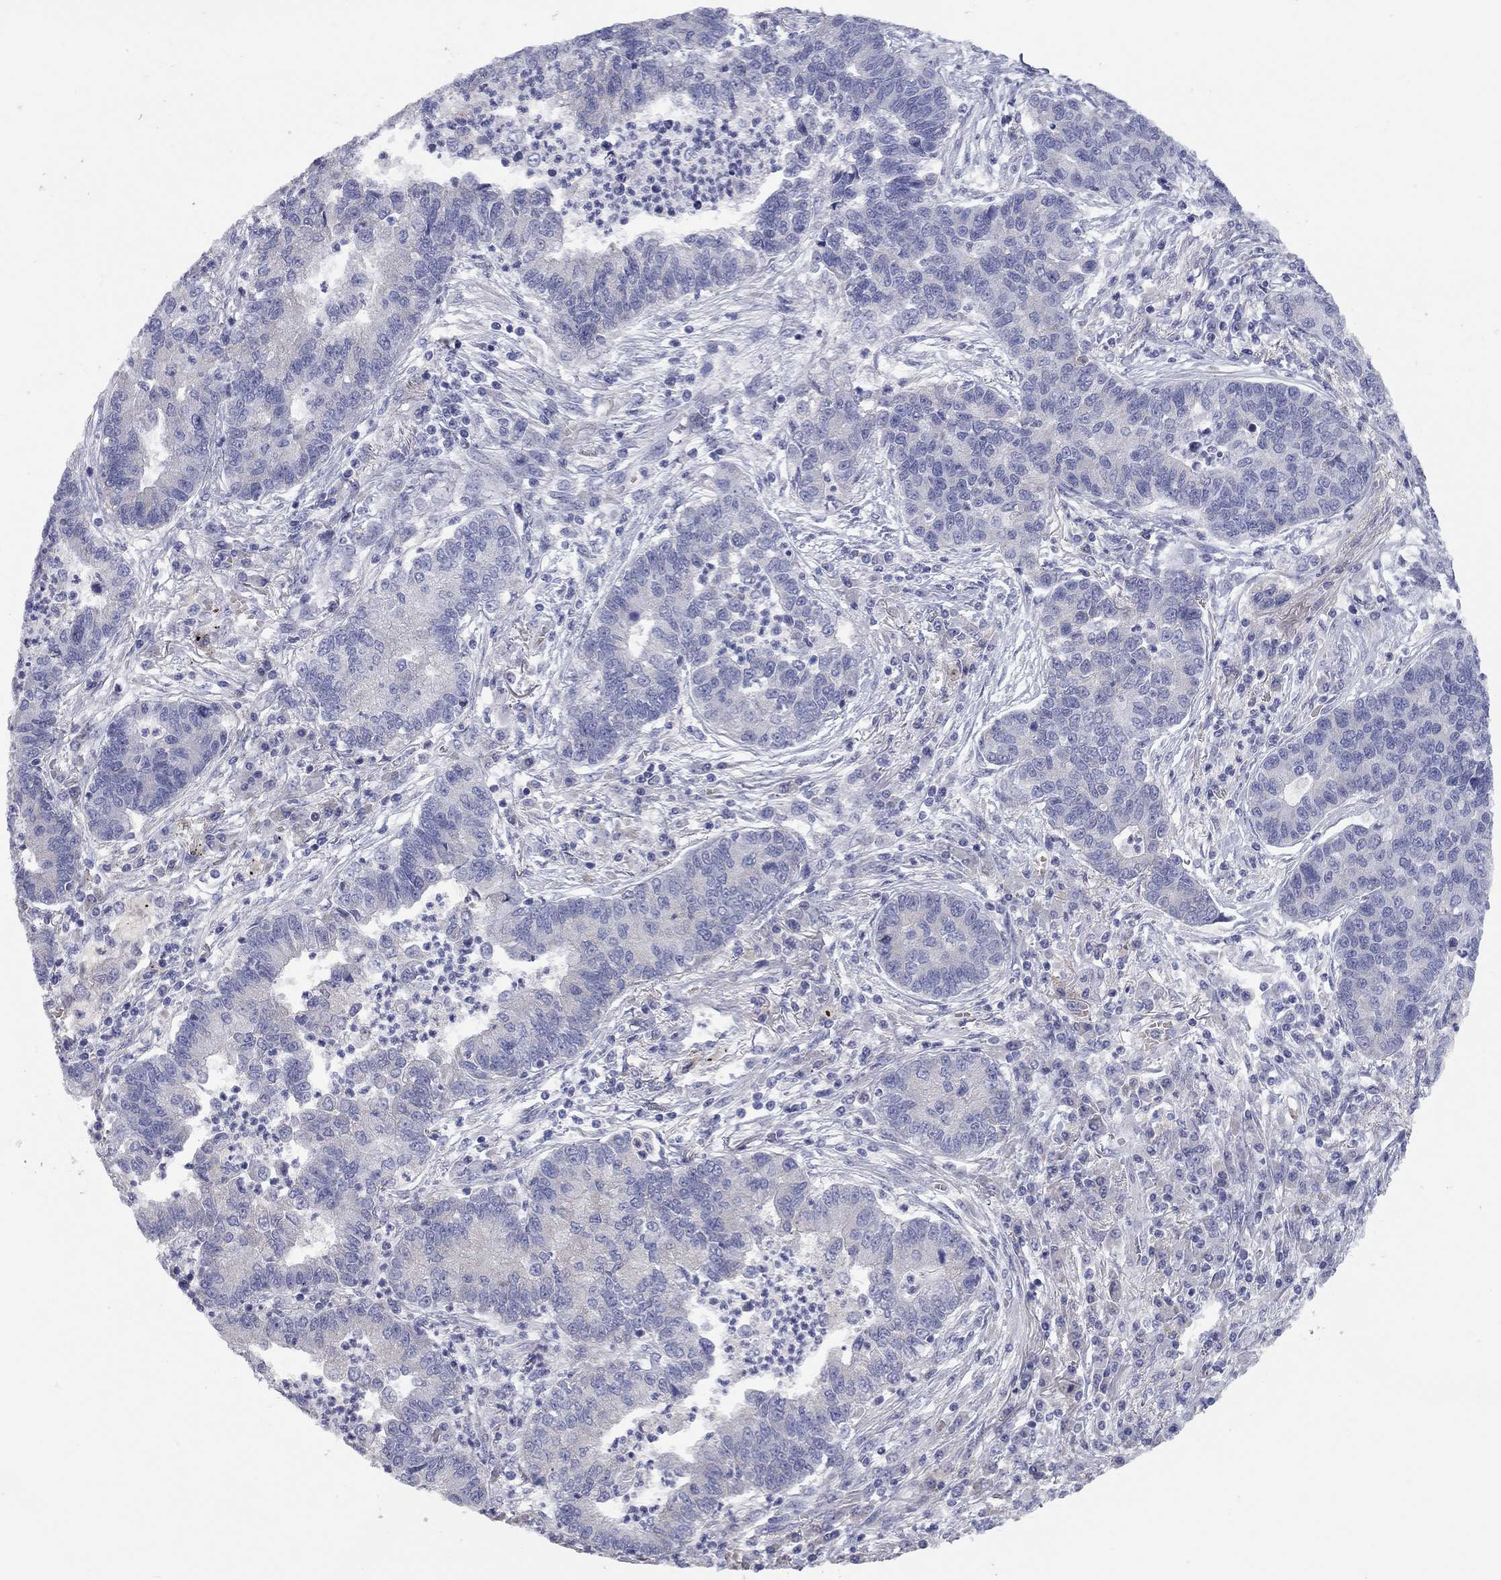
{"staining": {"intensity": "negative", "quantity": "none", "location": "none"}, "tissue": "lung cancer", "cell_type": "Tumor cells", "image_type": "cancer", "snomed": [{"axis": "morphology", "description": "Adenocarcinoma, NOS"}, {"axis": "topography", "description": "Lung"}], "caption": "DAB immunohistochemical staining of human lung cancer (adenocarcinoma) exhibits no significant expression in tumor cells.", "gene": "UNC119B", "patient": {"sex": "female", "age": 57}}